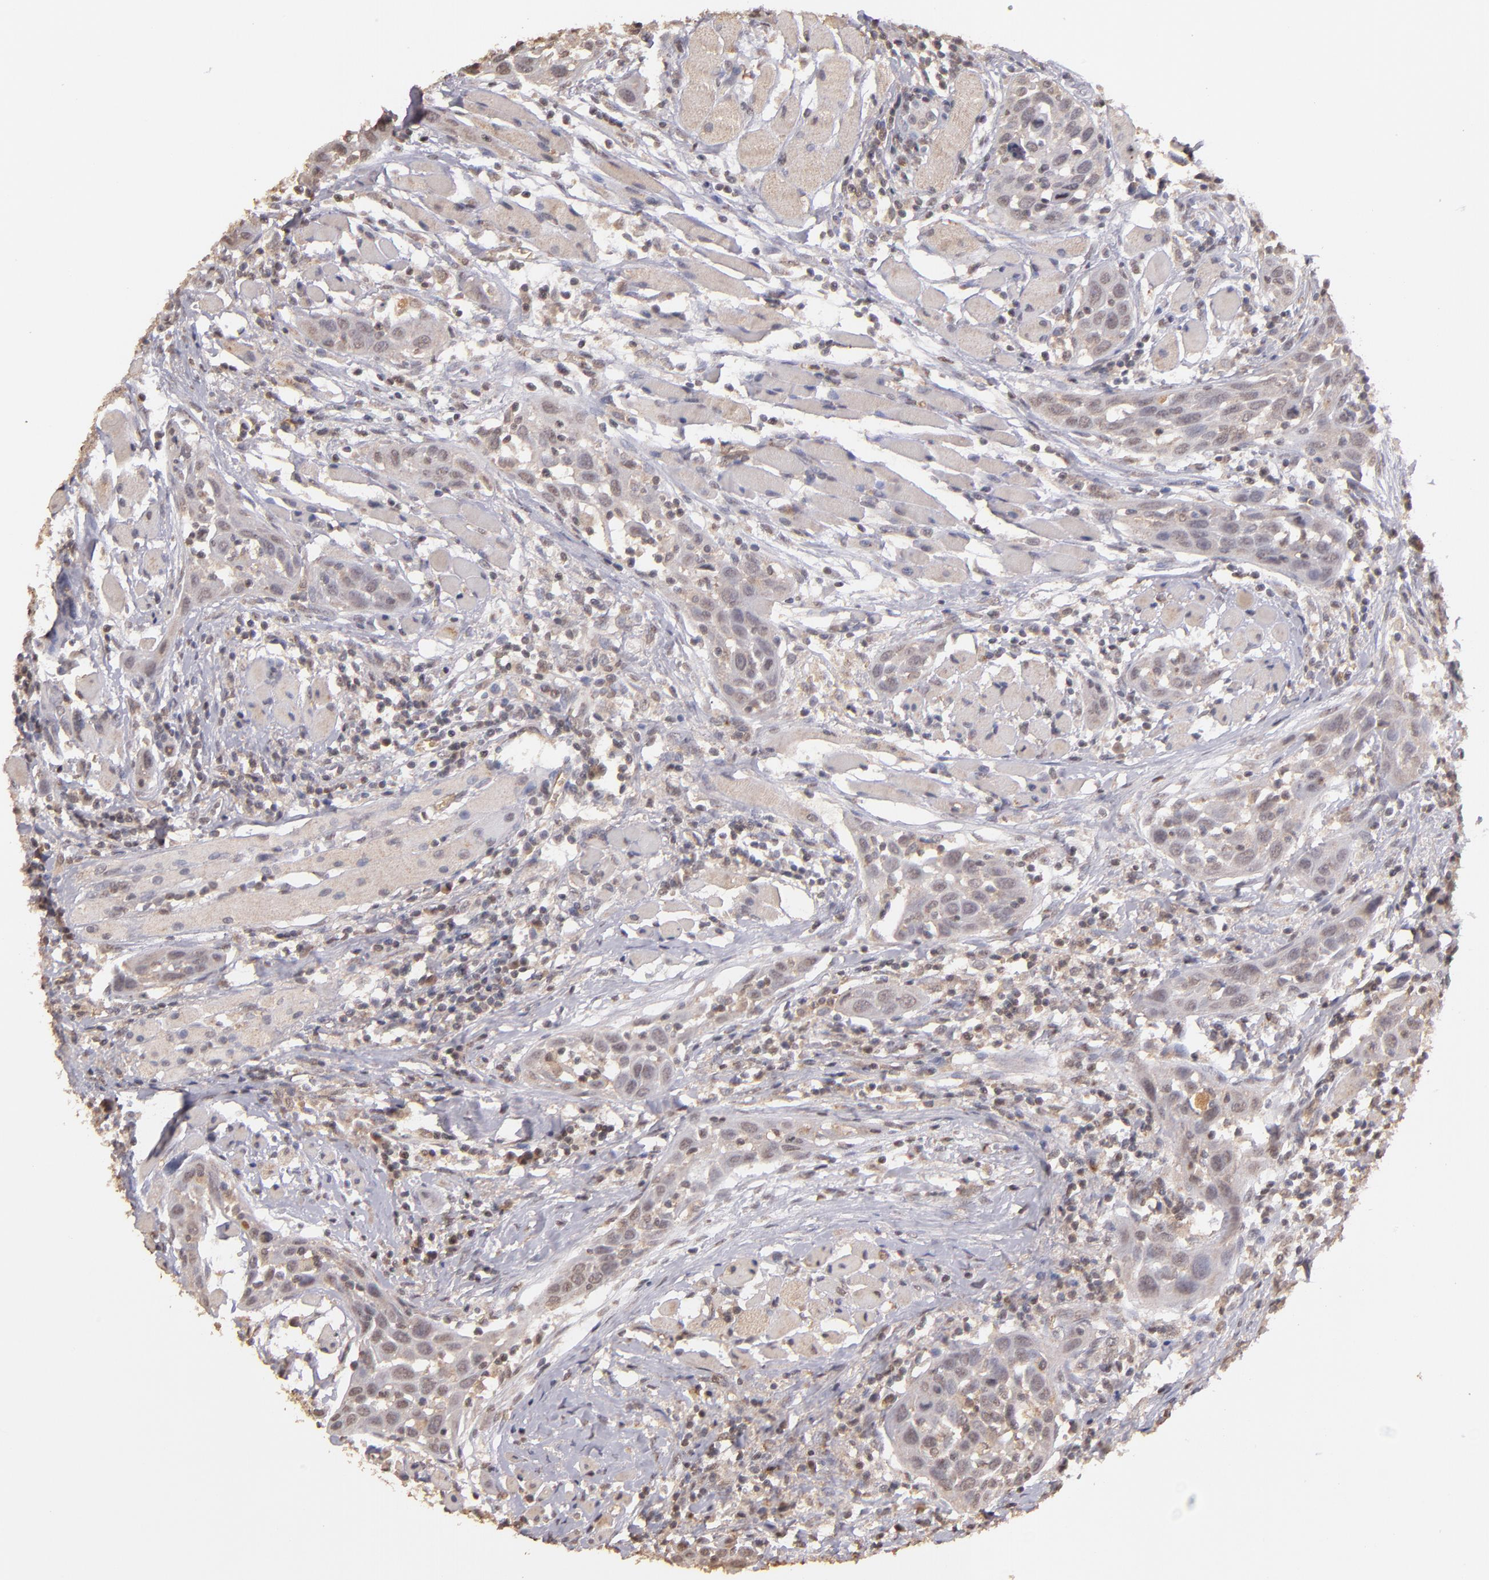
{"staining": {"intensity": "weak", "quantity": ">75%", "location": "cytoplasmic/membranous"}, "tissue": "head and neck cancer", "cell_type": "Tumor cells", "image_type": "cancer", "snomed": [{"axis": "morphology", "description": "Squamous cell carcinoma, NOS"}, {"axis": "topography", "description": "Oral tissue"}, {"axis": "topography", "description": "Head-Neck"}], "caption": "Immunohistochemistry (IHC) micrograph of human head and neck squamous cell carcinoma stained for a protein (brown), which exhibits low levels of weak cytoplasmic/membranous expression in approximately >75% of tumor cells.", "gene": "SERPINC1", "patient": {"sex": "female", "age": 50}}